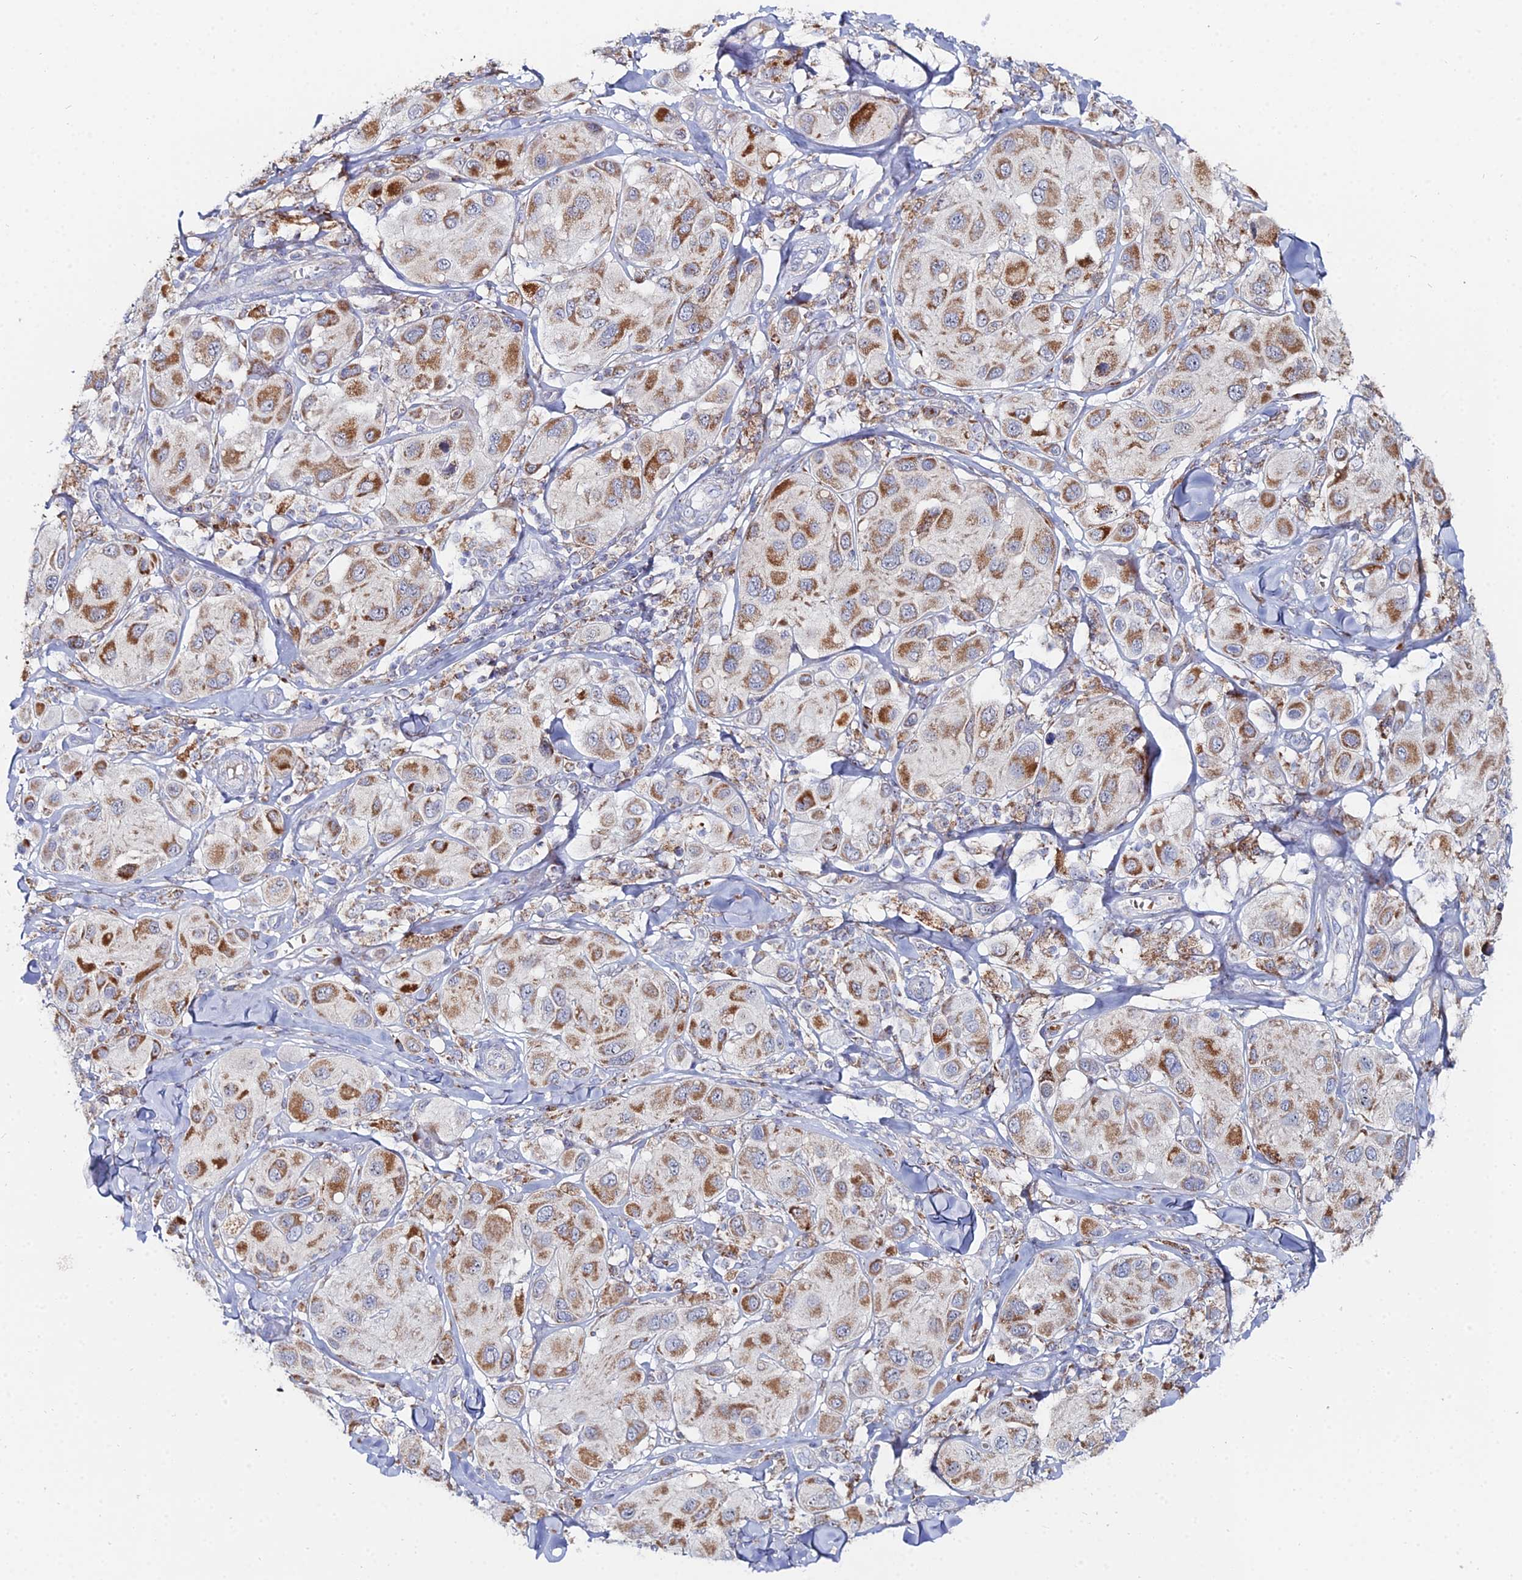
{"staining": {"intensity": "moderate", "quantity": ">75%", "location": "cytoplasmic/membranous"}, "tissue": "melanoma", "cell_type": "Tumor cells", "image_type": "cancer", "snomed": [{"axis": "morphology", "description": "Malignant melanoma, Metastatic site"}, {"axis": "topography", "description": "Skin"}], "caption": "This is an image of immunohistochemistry (IHC) staining of malignant melanoma (metastatic site), which shows moderate staining in the cytoplasmic/membranous of tumor cells.", "gene": "MPC1", "patient": {"sex": "male", "age": 41}}